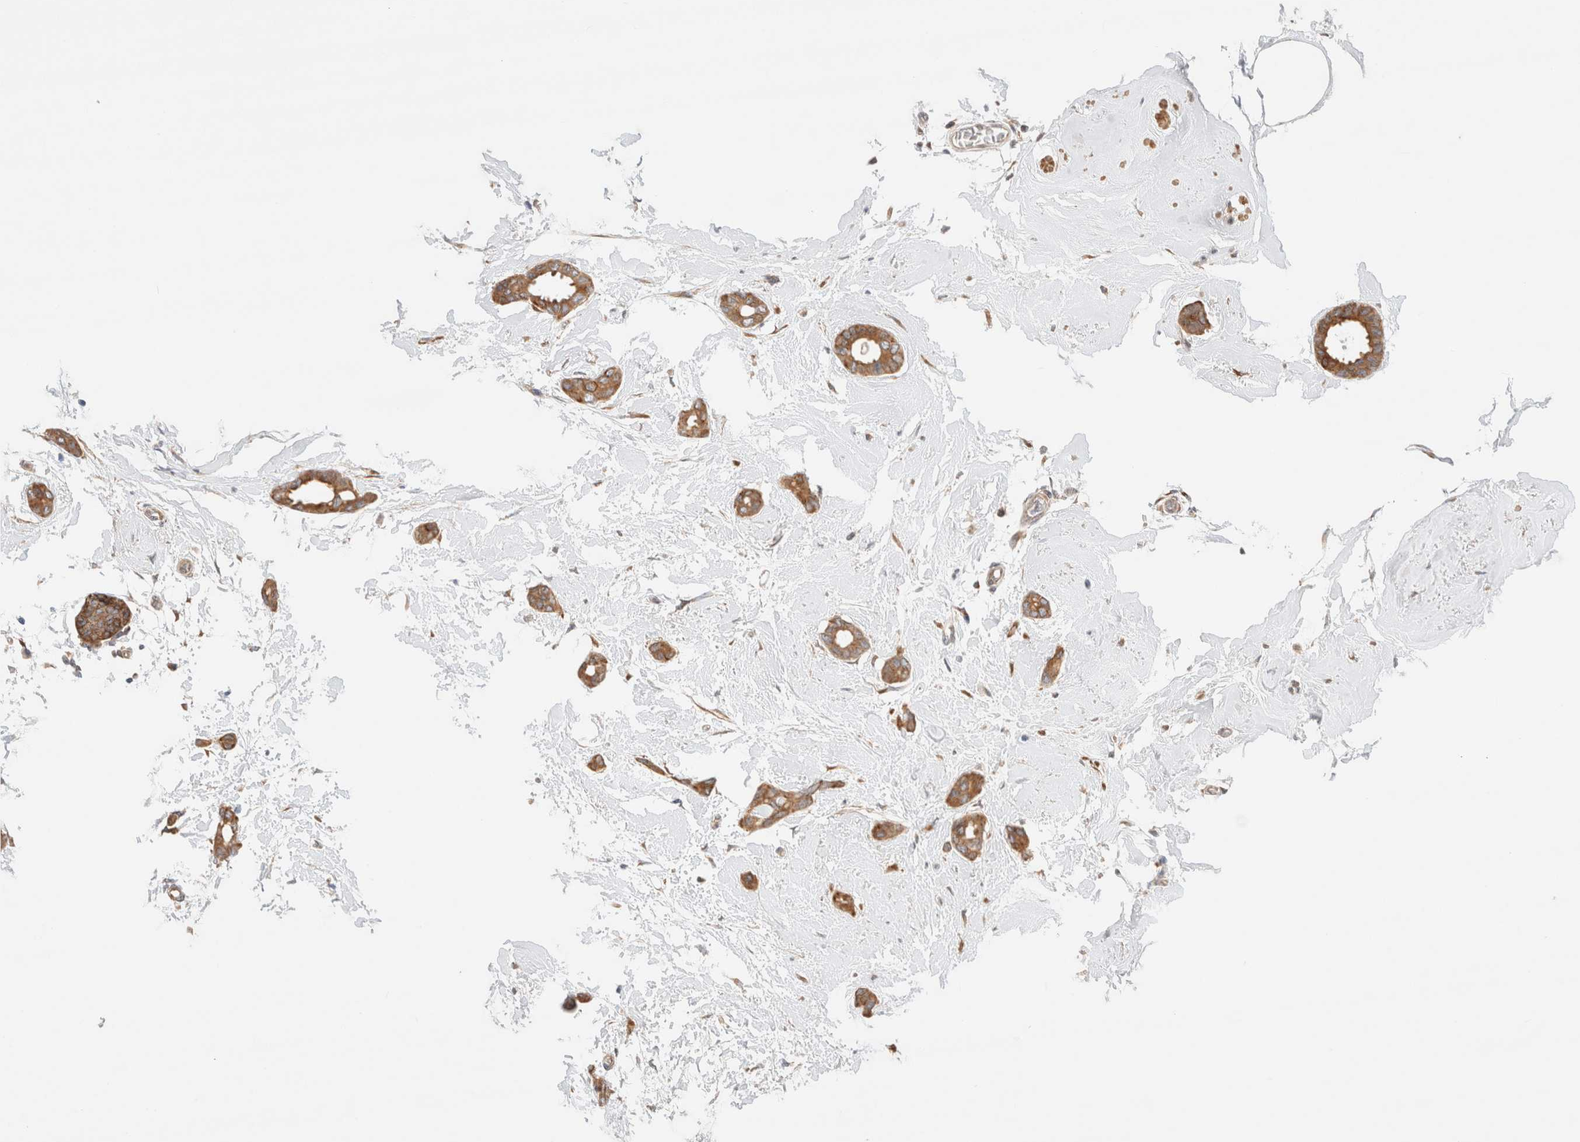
{"staining": {"intensity": "strong", "quantity": ">75%", "location": "cytoplasmic/membranous"}, "tissue": "breast cancer", "cell_type": "Tumor cells", "image_type": "cancer", "snomed": [{"axis": "morphology", "description": "Duct carcinoma"}, {"axis": "topography", "description": "Breast"}], "caption": "Immunohistochemistry (IHC) of human infiltrating ductal carcinoma (breast) reveals high levels of strong cytoplasmic/membranous positivity in about >75% of tumor cells. The protein is shown in brown color, while the nuclei are stained blue.", "gene": "RRP15", "patient": {"sex": "female", "age": 55}}